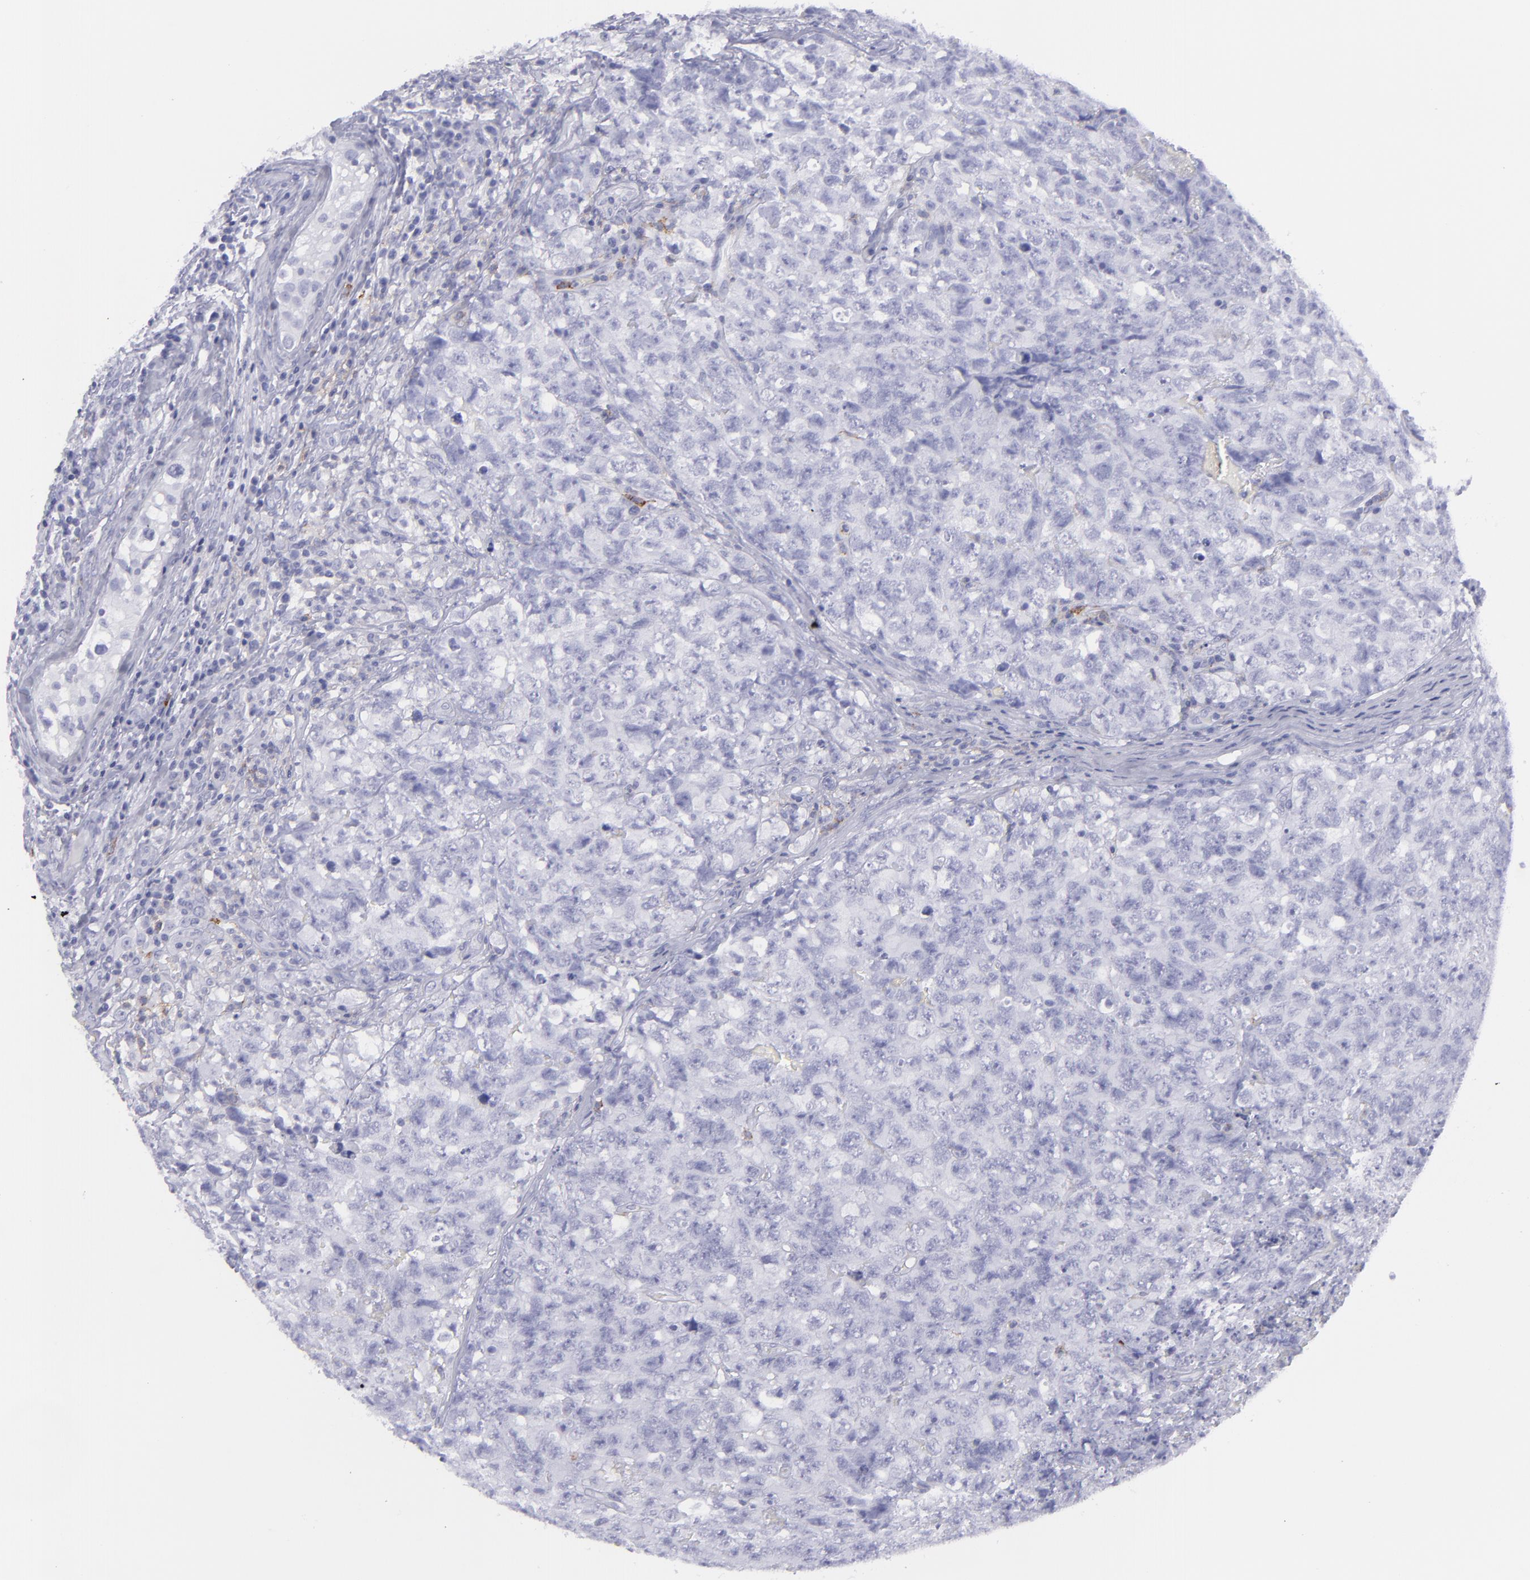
{"staining": {"intensity": "negative", "quantity": "none", "location": "none"}, "tissue": "testis cancer", "cell_type": "Tumor cells", "image_type": "cancer", "snomed": [{"axis": "morphology", "description": "Carcinoma, Embryonal, NOS"}, {"axis": "topography", "description": "Testis"}], "caption": "Immunohistochemical staining of human embryonal carcinoma (testis) reveals no significant expression in tumor cells. The staining is performed using DAB brown chromogen with nuclei counter-stained in using hematoxylin.", "gene": "SELPLG", "patient": {"sex": "male", "age": 31}}